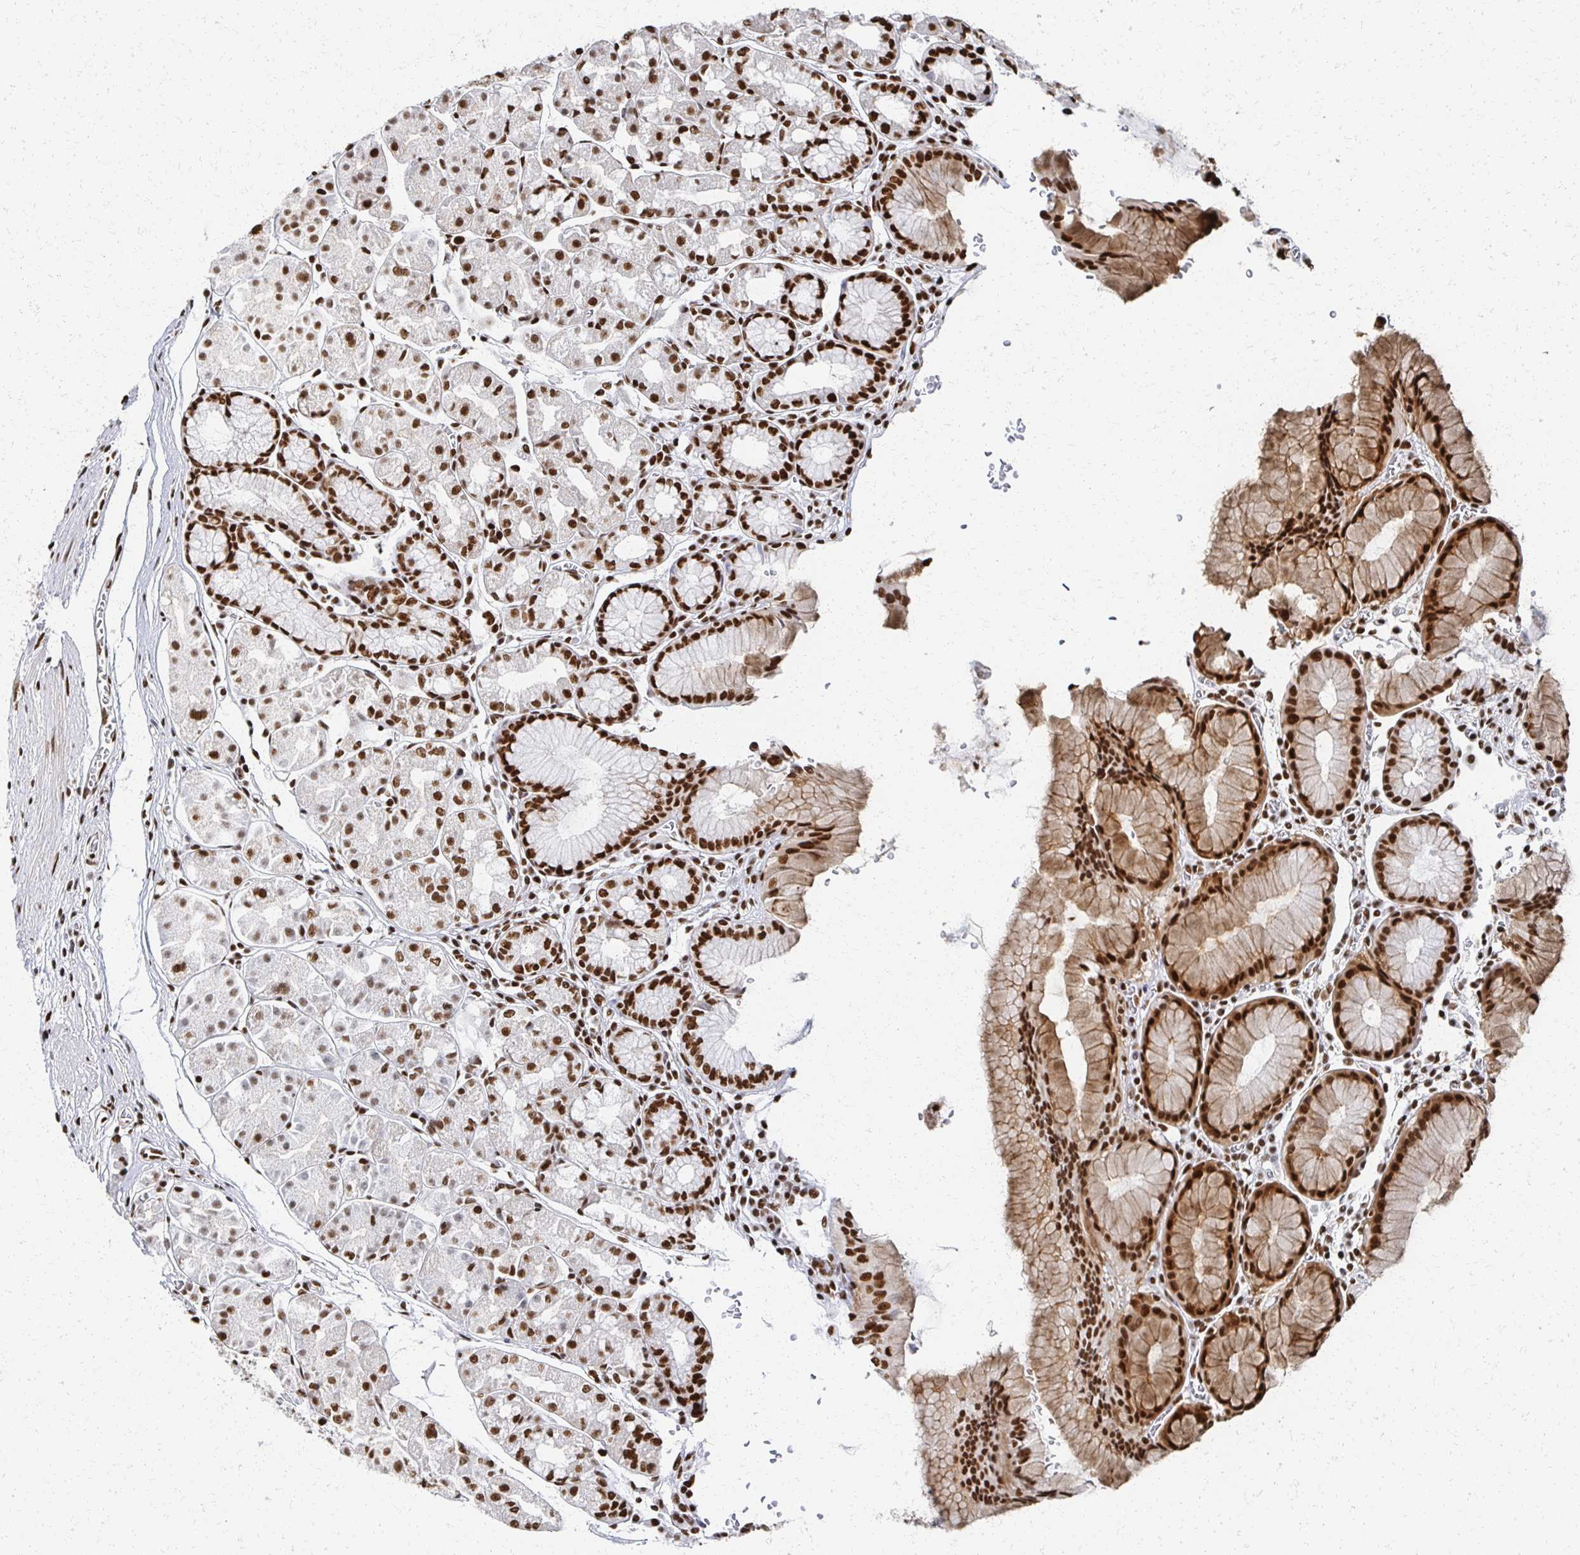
{"staining": {"intensity": "strong", "quantity": ">75%", "location": "cytoplasmic/membranous,nuclear"}, "tissue": "stomach", "cell_type": "Glandular cells", "image_type": "normal", "snomed": [{"axis": "morphology", "description": "Normal tissue, NOS"}, {"axis": "topography", "description": "Stomach"}], "caption": "Immunohistochemistry staining of normal stomach, which exhibits high levels of strong cytoplasmic/membranous,nuclear staining in about >75% of glandular cells indicating strong cytoplasmic/membranous,nuclear protein expression. The staining was performed using DAB (brown) for protein detection and nuclei were counterstained in hematoxylin (blue).", "gene": "RBBP4", "patient": {"sex": "male", "age": 55}}